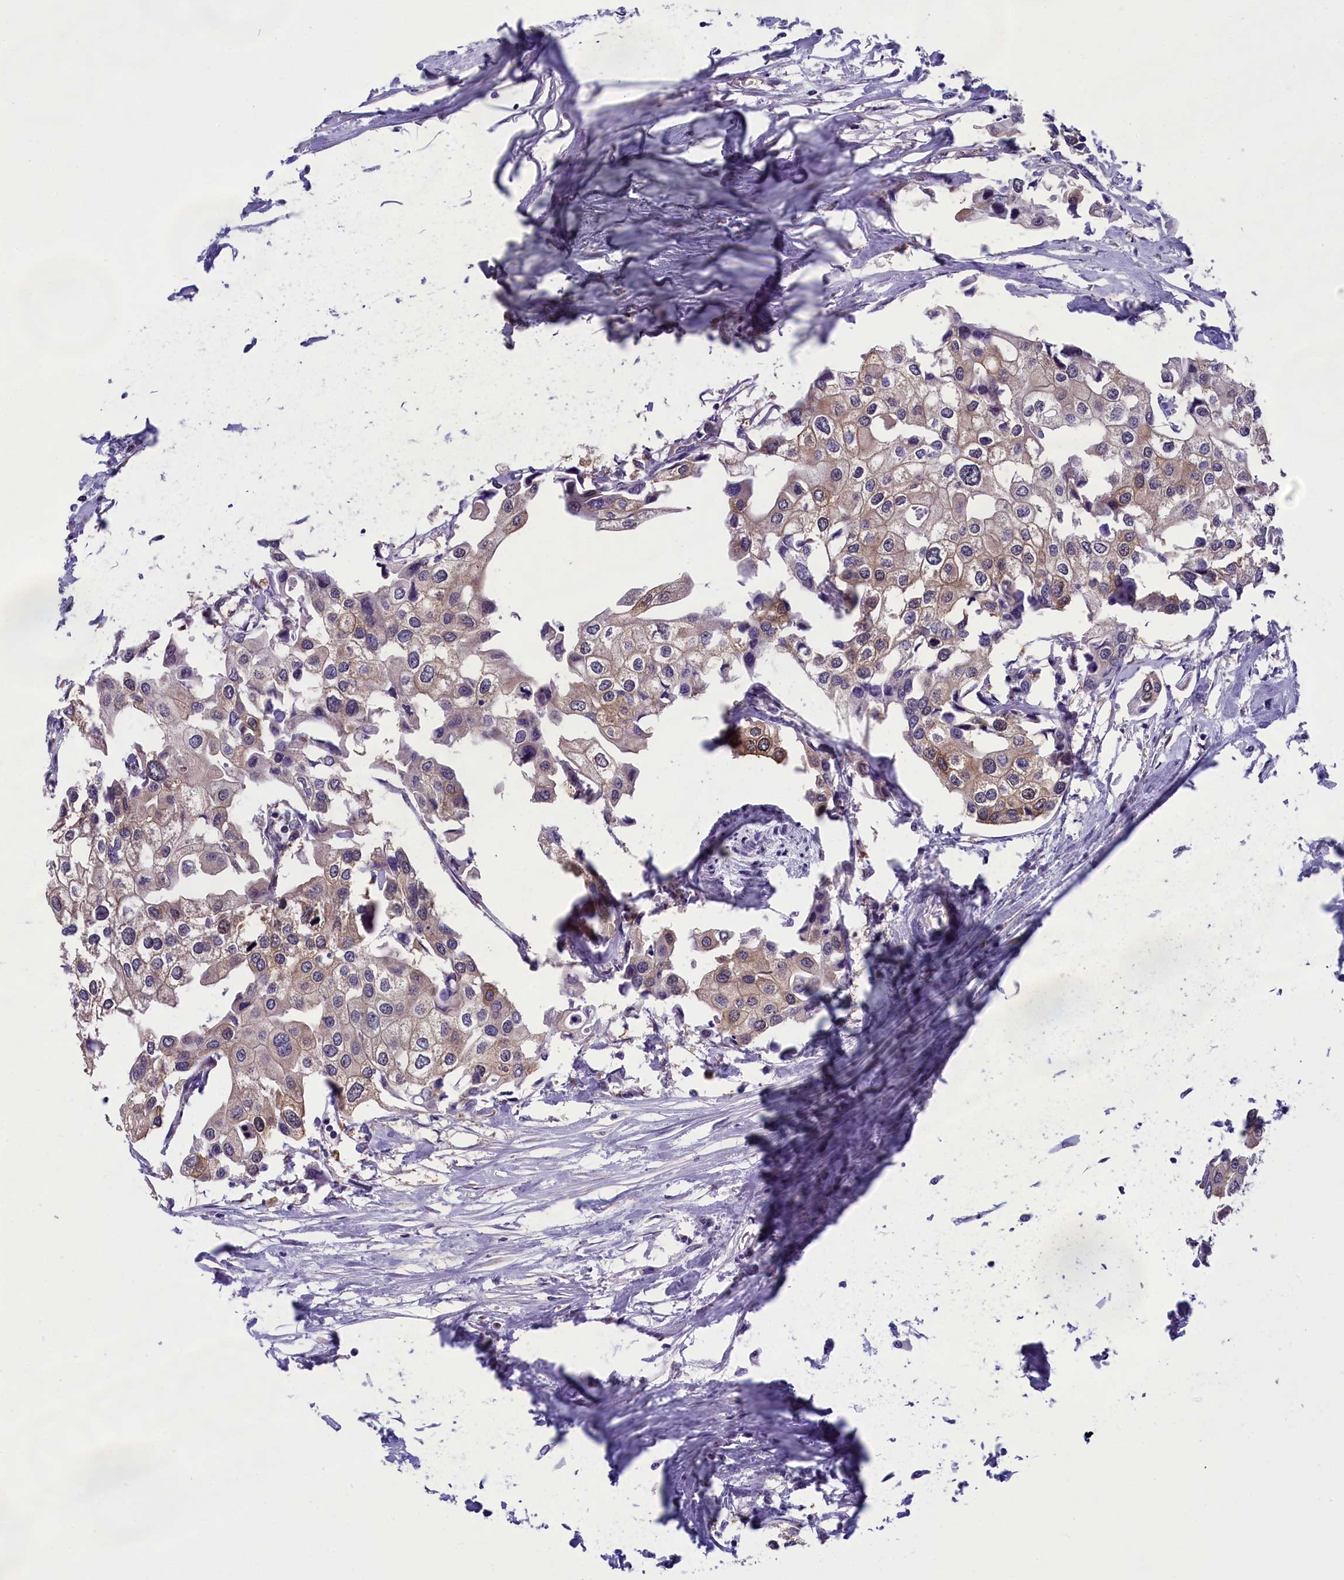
{"staining": {"intensity": "weak", "quantity": "25%-75%", "location": "cytoplasmic/membranous"}, "tissue": "urothelial cancer", "cell_type": "Tumor cells", "image_type": "cancer", "snomed": [{"axis": "morphology", "description": "Urothelial carcinoma, High grade"}, {"axis": "topography", "description": "Urinary bladder"}], "caption": "Immunohistochemical staining of human urothelial cancer shows low levels of weak cytoplasmic/membranous protein staining in approximately 25%-75% of tumor cells.", "gene": "ABCC8", "patient": {"sex": "male", "age": 64}}